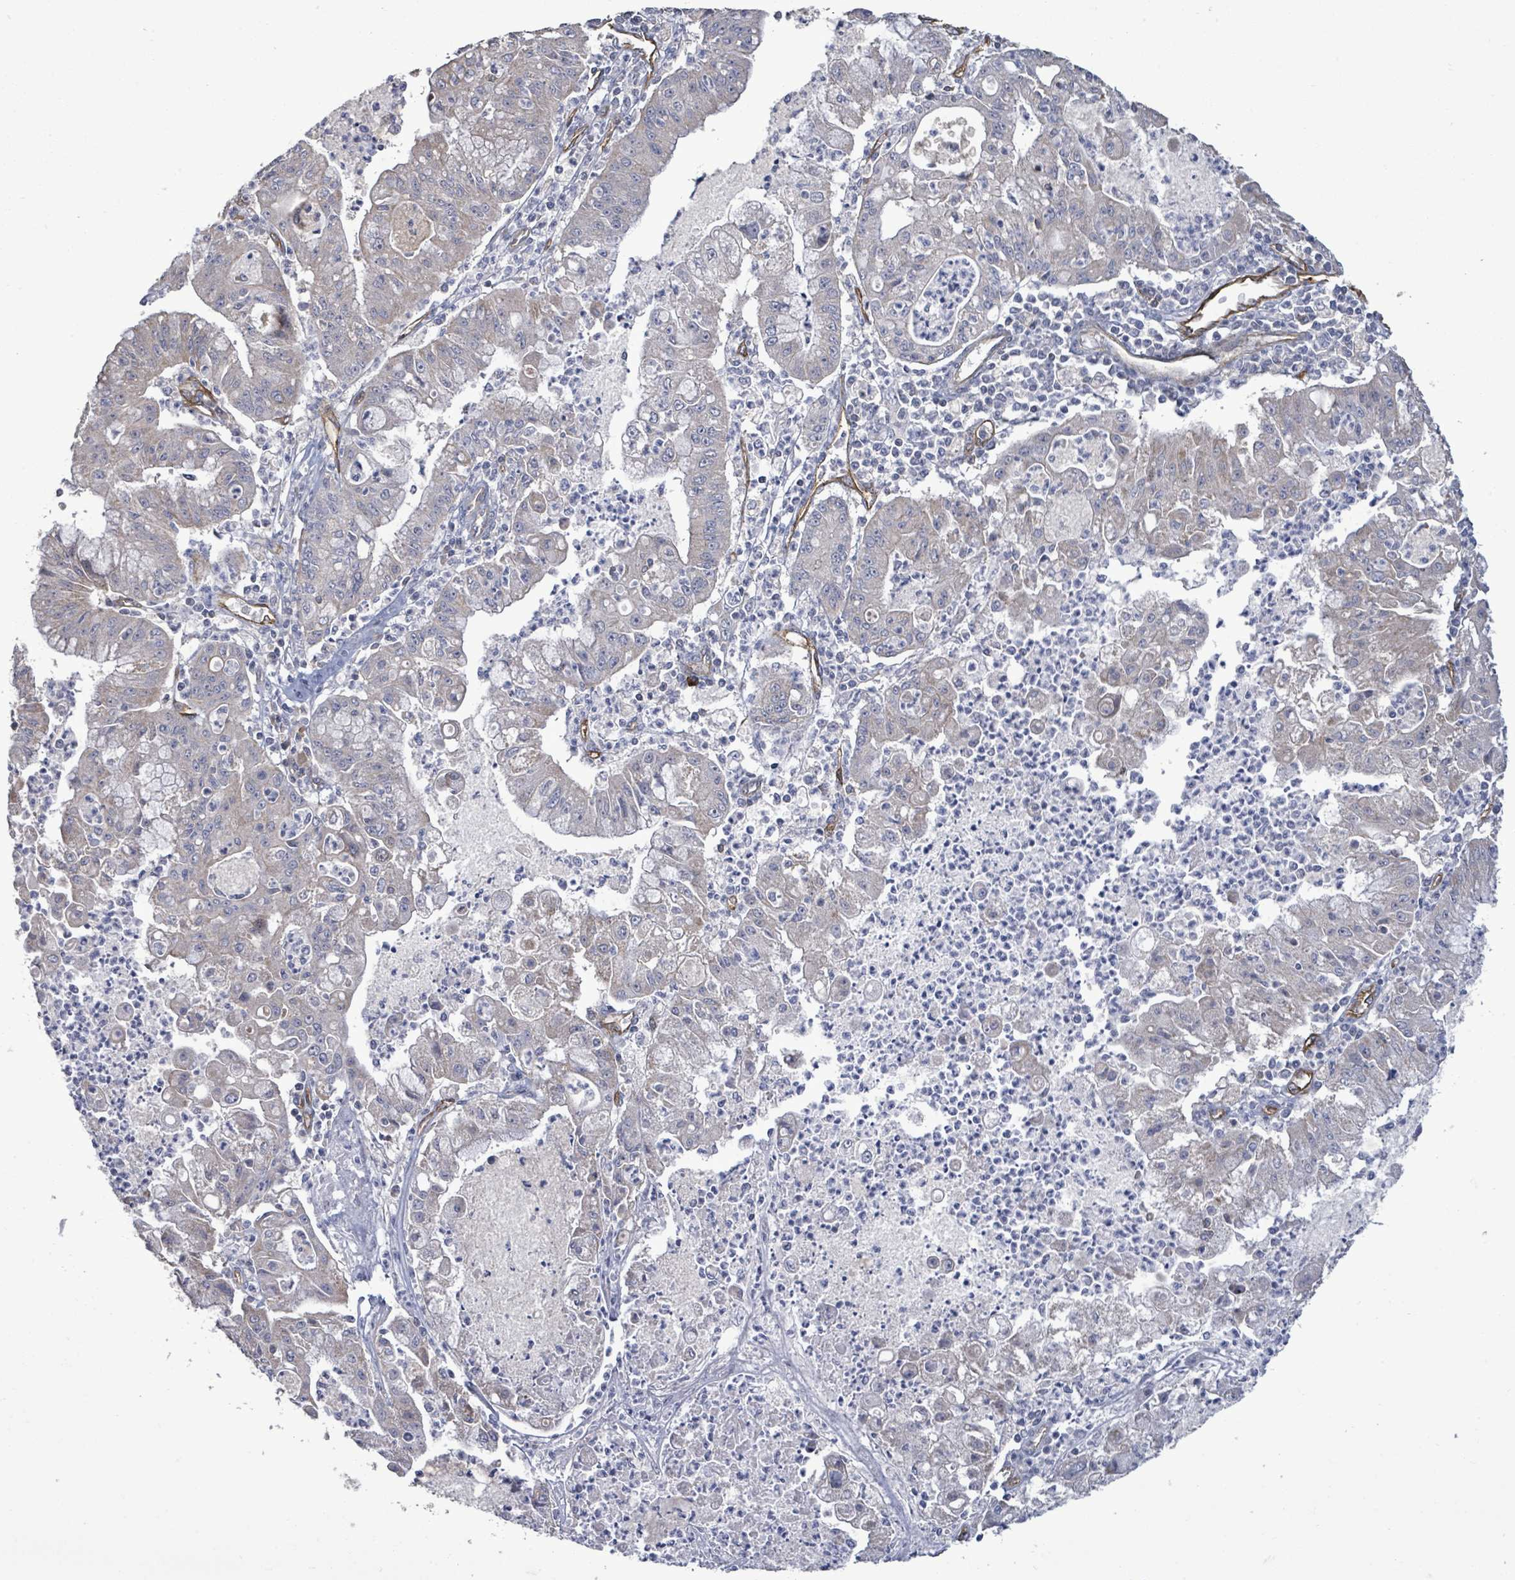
{"staining": {"intensity": "negative", "quantity": "none", "location": "none"}, "tissue": "ovarian cancer", "cell_type": "Tumor cells", "image_type": "cancer", "snomed": [{"axis": "morphology", "description": "Cystadenocarcinoma, mucinous, NOS"}, {"axis": "topography", "description": "Ovary"}], "caption": "The immunohistochemistry (IHC) histopathology image has no significant positivity in tumor cells of ovarian cancer (mucinous cystadenocarcinoma) tissue.", "gene": "KANK3", "patient": {"sex": "female", "age": 70}}